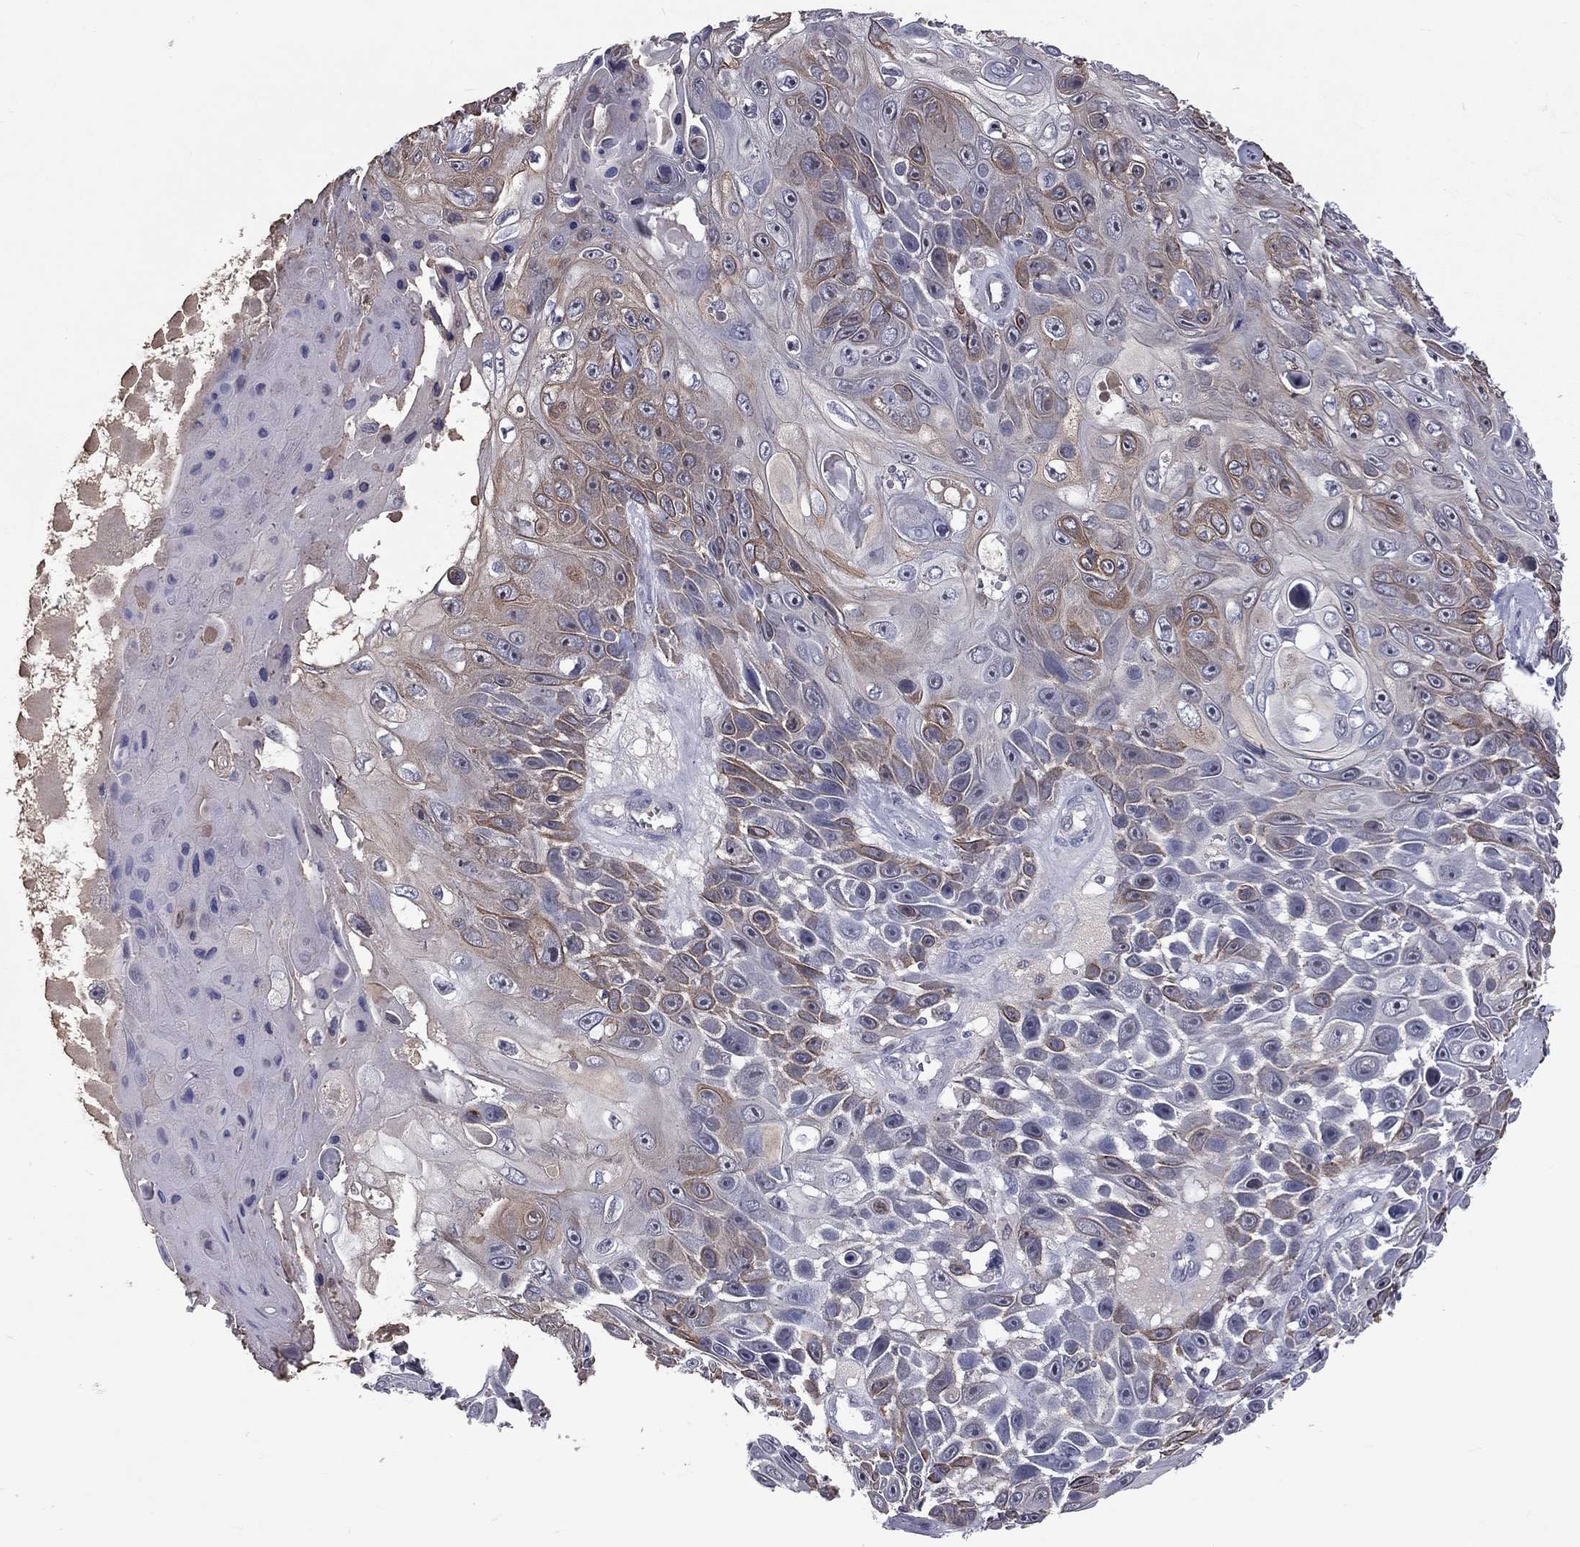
{"staining": {"intensity": "moderate", "quantity": "25%-75%", "location": "cytoplasmic/membranous"}, "tissue": "skin cancer", "cell_type": "Tumor cells", "image_type": "cancer", "snomed": [{"axis": "morphology", "description": "Squamous cell carcinoma, NOS"}, {"axis": "topography", "description": "Skin"}], "caption": "The image shows staining of skin cancer (squamous cell carcinoma), revealing moderate cytoplasmic/membranous protein staining (brown color) within tumor cells.", "gene": "DSG4", "patient": {"sex": "male", "age": 82}}